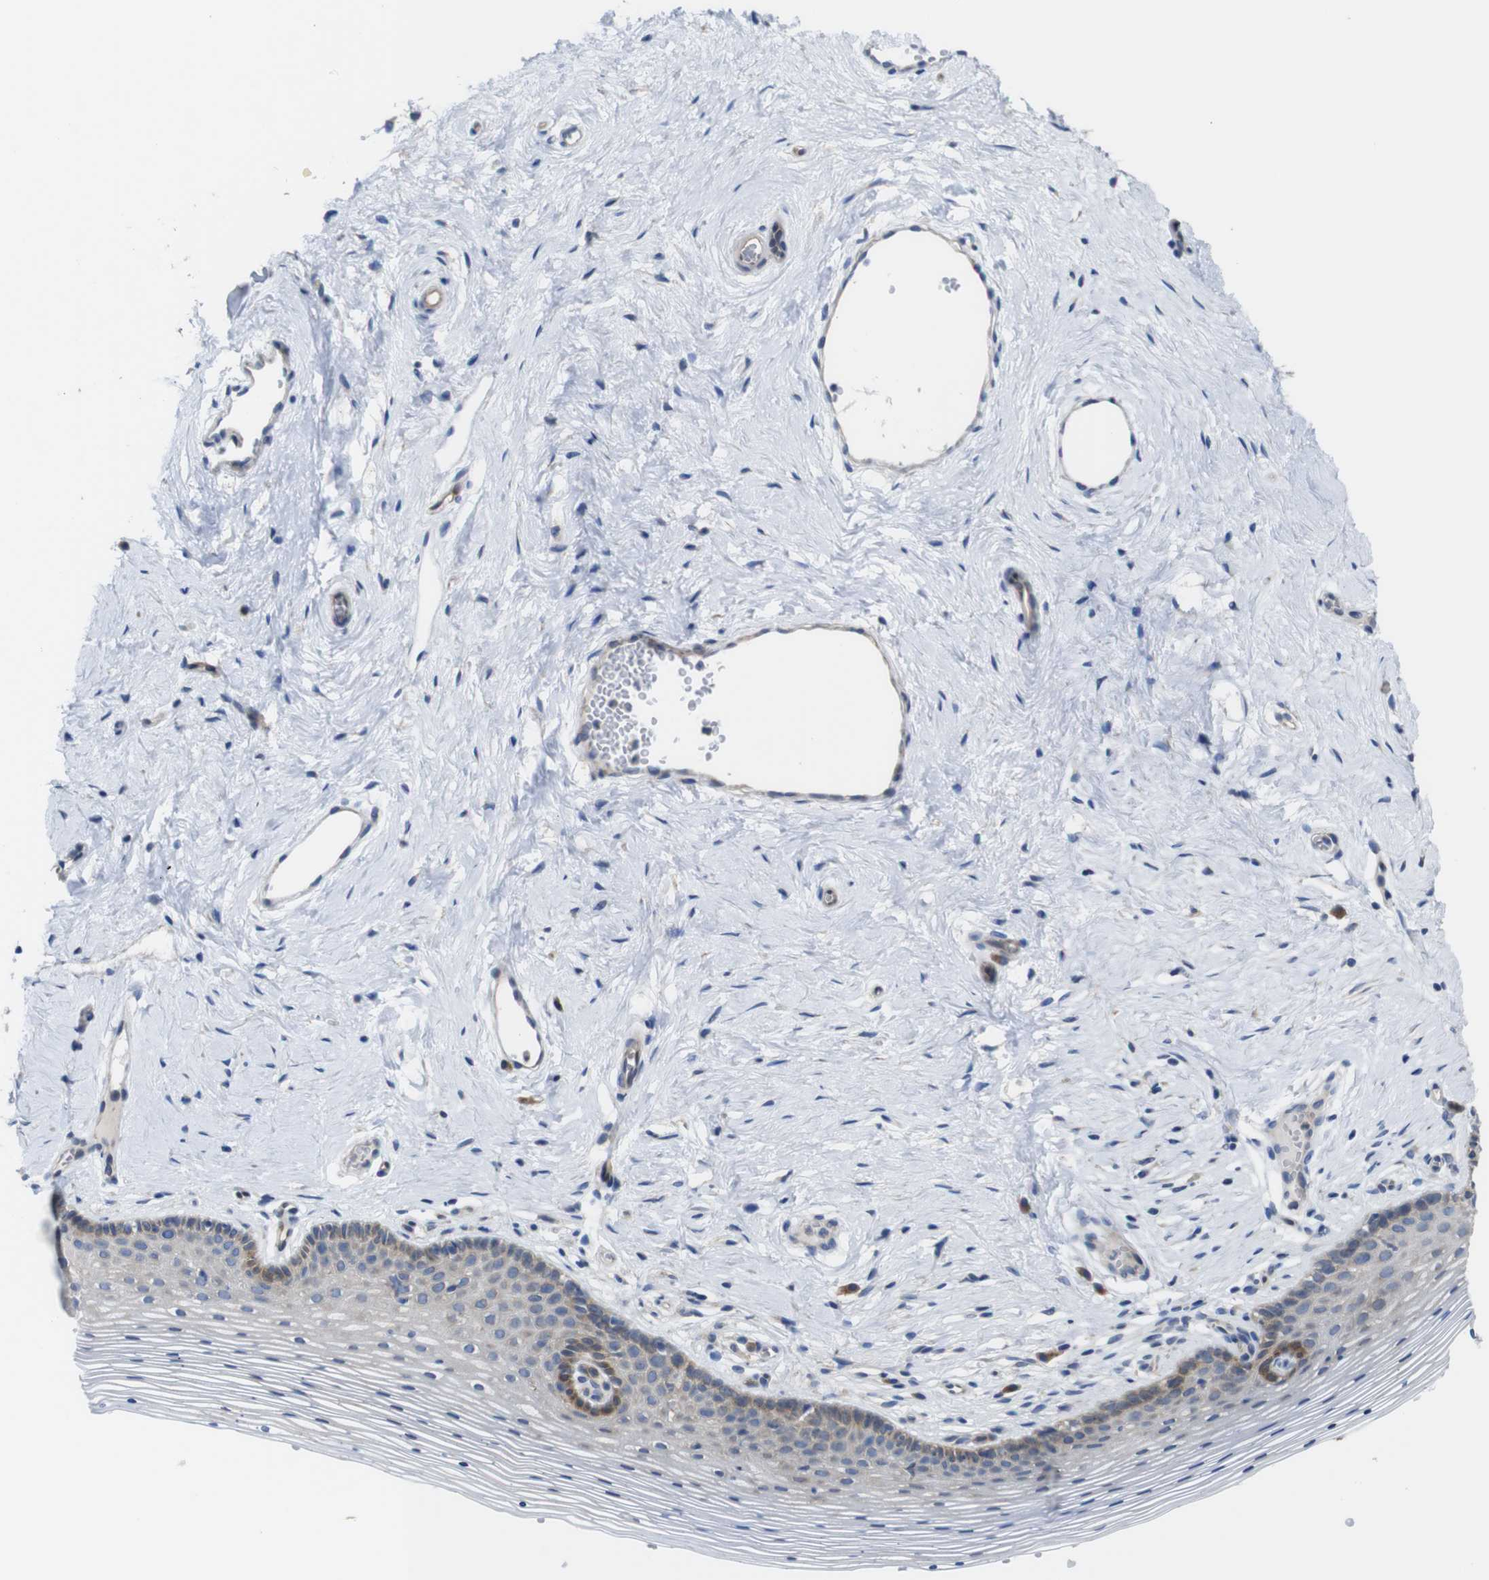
{"staining": {"intensity": "weak", "quantity": "<25%", "location": "cytoplasmic/membranous"}, "tissue": "vagina", "cell_type": "Squamous epithelial cells", "image_type": "normal", "snomed": [{"axis": "morphology", "description": "Normal tissue, NOS"}, {"axis": "topography", "description": "Vagina"}], "caption": "Immunohistochemical staining of normal vagina reveals no significant staining in squamous epithelial cells.", "gene": "DDRGK1", "patient": {"sex": "female", "age": 32}}